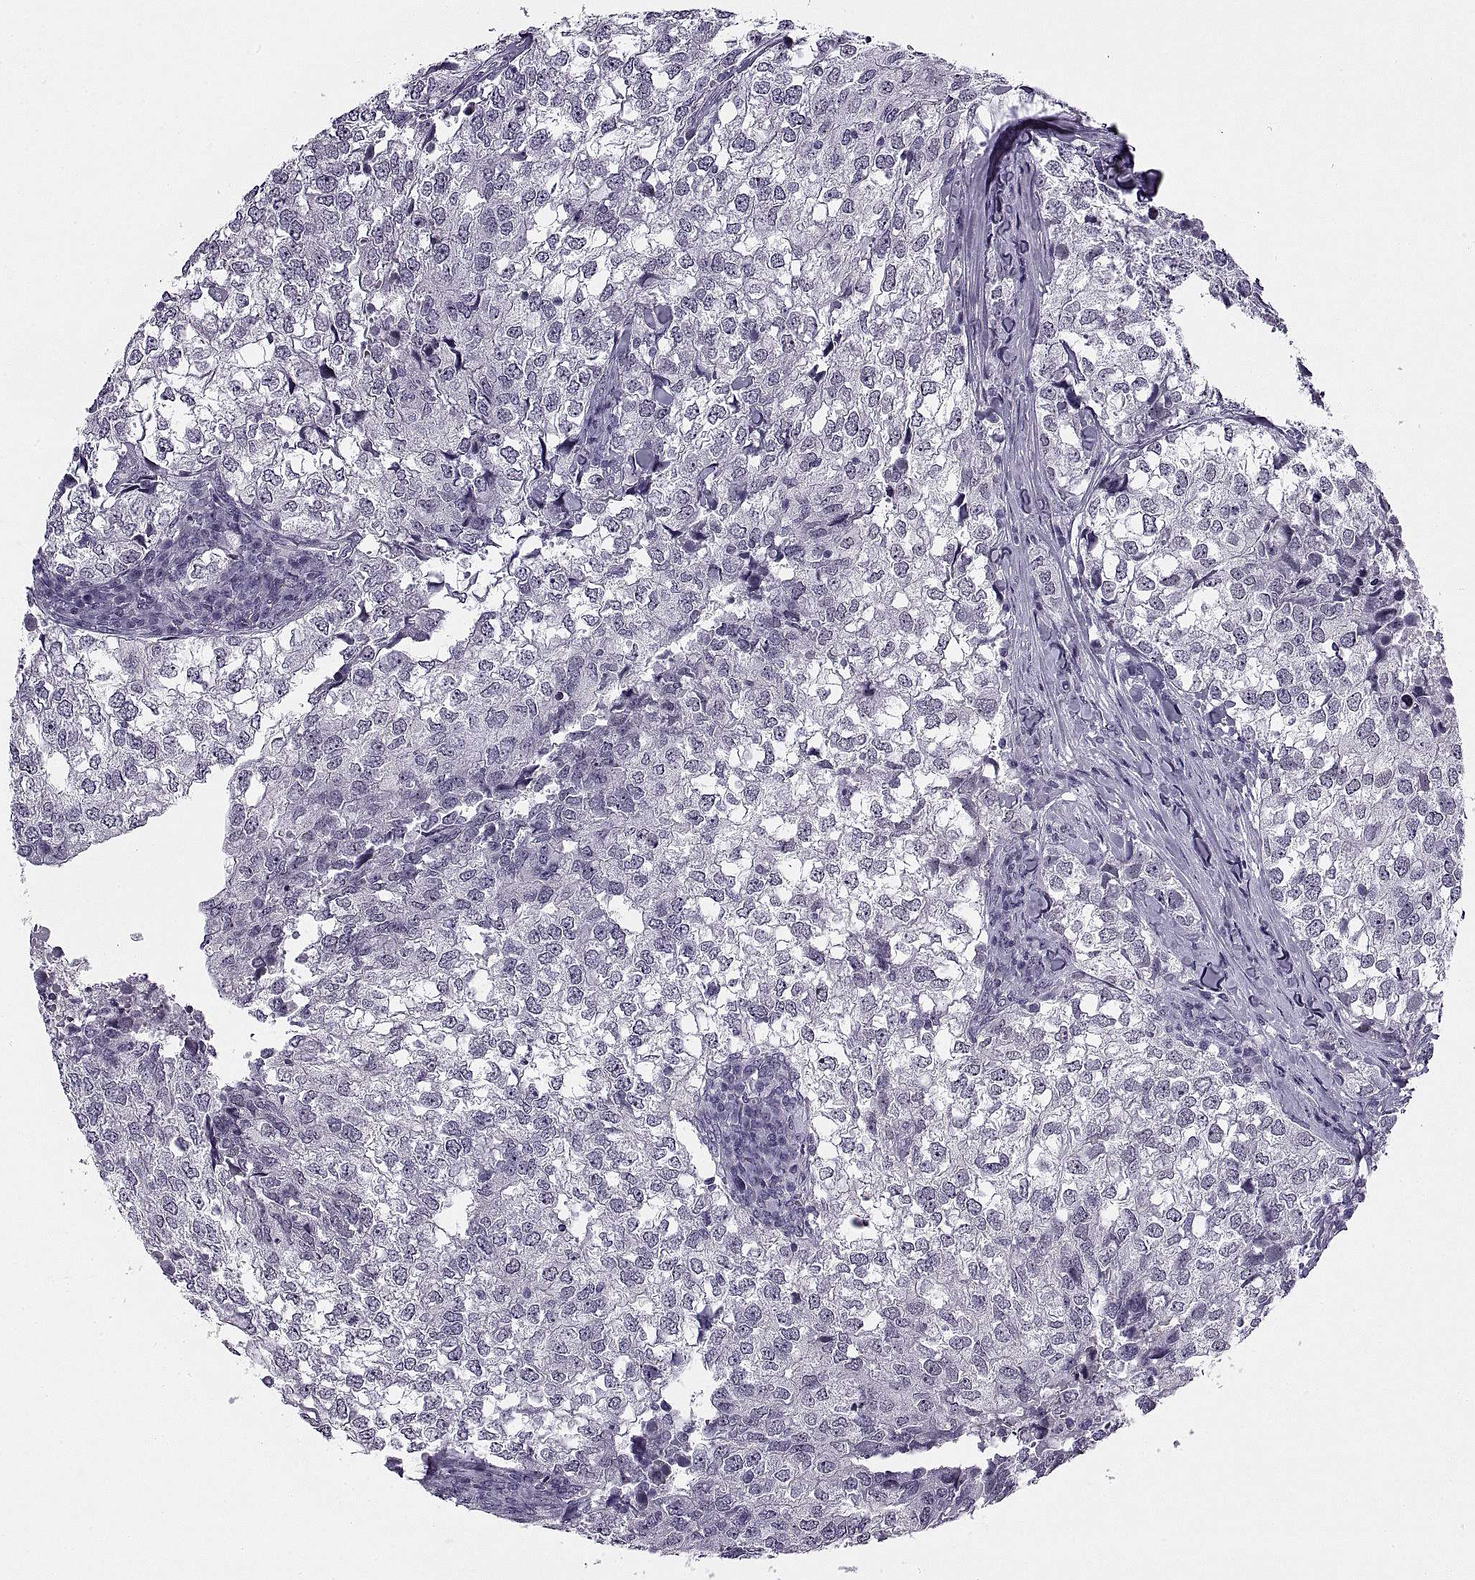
{"staining": {"intensity": "negative", "quantity": "none", "location": "none"}, "tissue": "breast cancer", "cell_type": "Tumor cells", "image_type": "cancer", "snomed": [{"axis": "morphology", "description": "Duct carcinoma"}, {"axis": "topography", "description": "Breast"}], "caption": "Breast cancer was stained to show a protein in brown. There is no significant staining in tumor cells.", "gene": "TBC1D3G", "patient": {"sex": "female", "age": 30}}